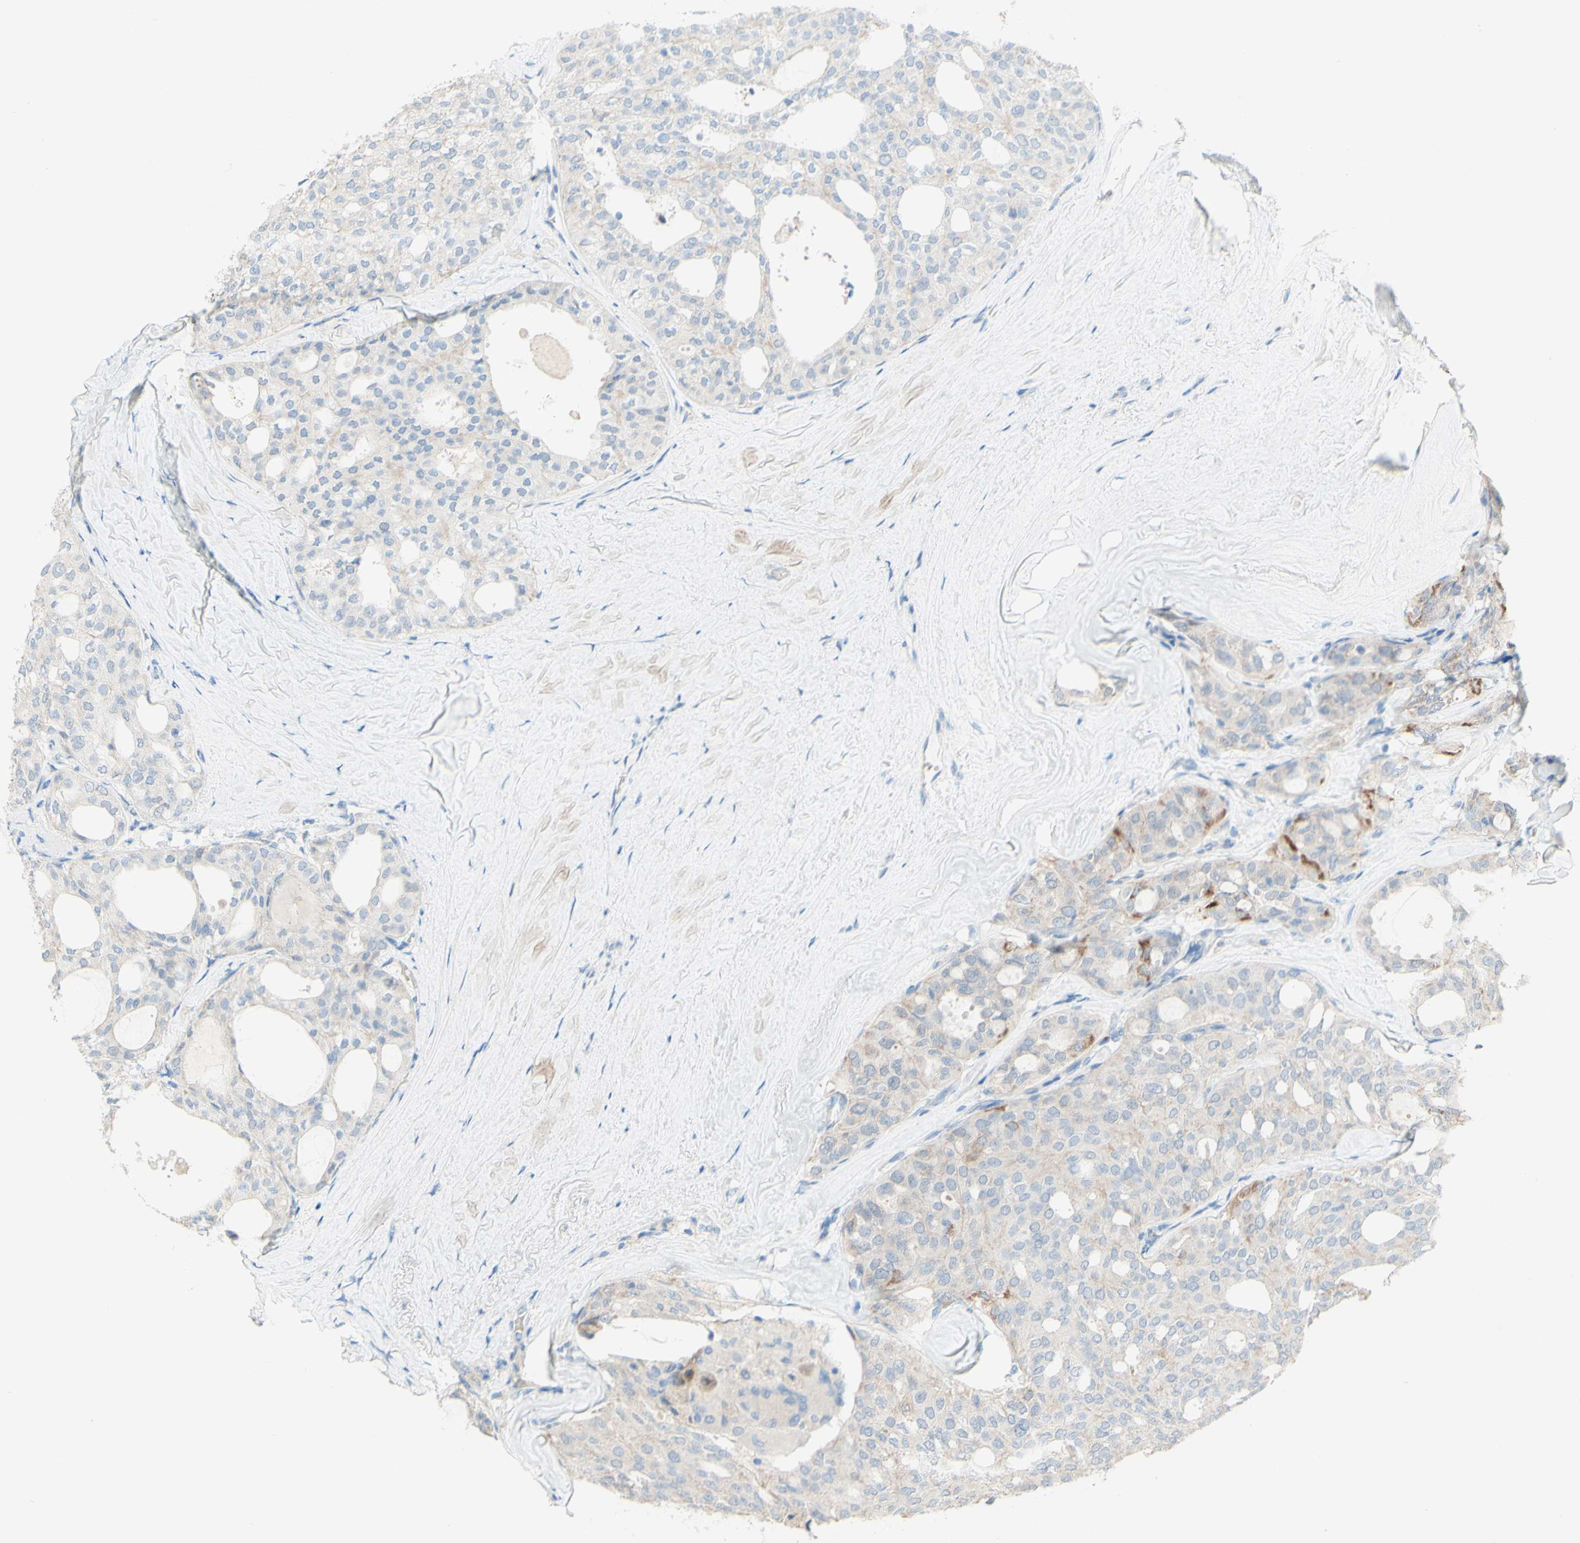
{"staining": {"intensity": "negative", "quantity": "none", "location": "none"}, "tissue": "thyroid cancer", "cell_type": "Tumor cells", "image_type": "cancer", "snomed": [{"axis": "morphology", "description": "Follicular adenoma carcinoma, NOS"}, {"axis": "topography", "description": "Thyroid gland"}], "caption": "There is no significant staining in tumor cells of thyroid cancer (follicular adenoma carcinoma).", "gene": "ACADL", "patient": {"sex": "male", "age": 75}}